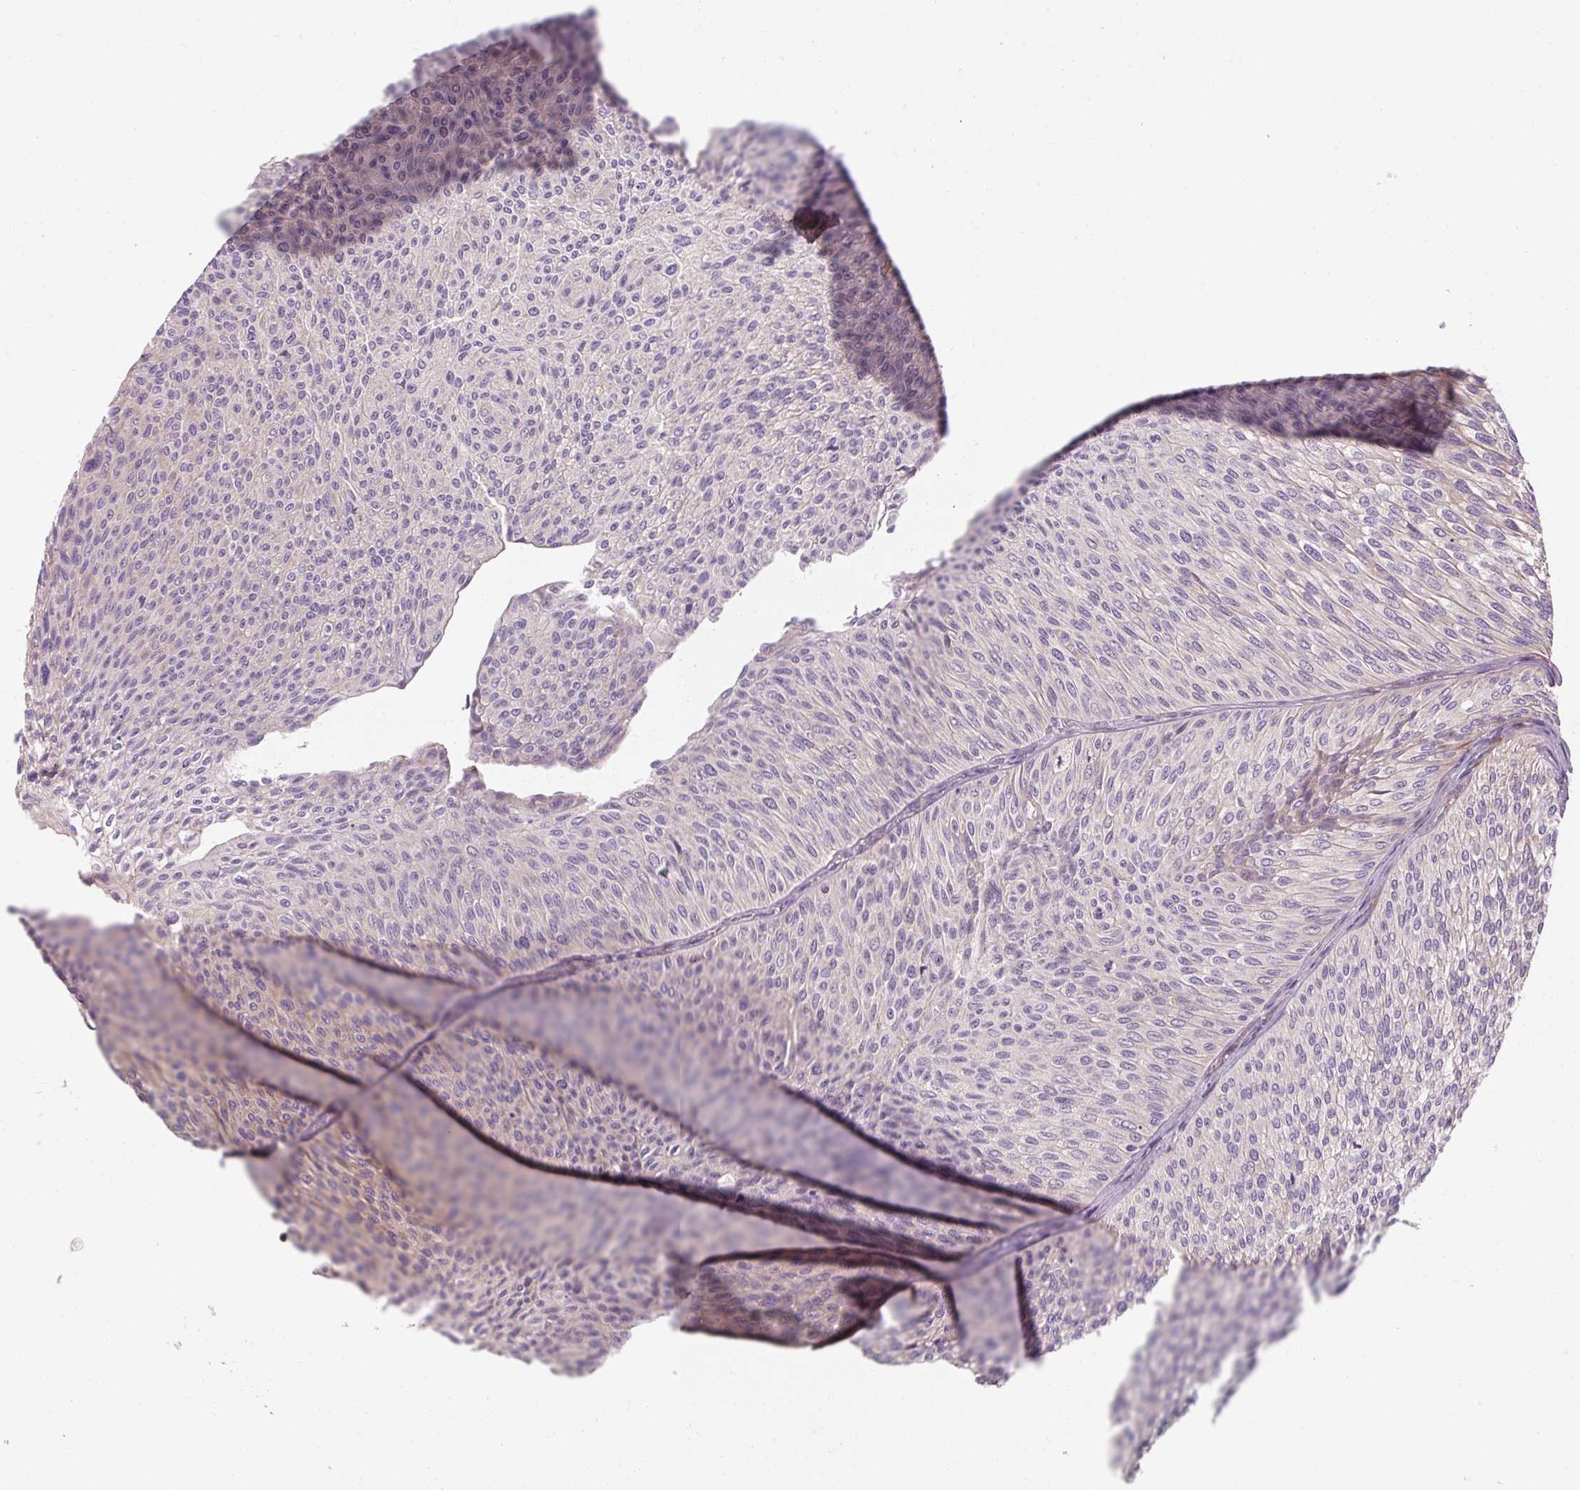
{"staining": {"intensity": "weak", "quantity": "<25%", "location": "cytoplasmic/membranous"}, "tissue": "urothelial cancer", "cell_type": "Tumor cells", "image_type": "cancer", "snomed": [{"axis": "morphology", "description": "Urothelial carcinoma, Low grade"}, {"axis": "topography", "description": "Urinary bladder"}], "caption": "Urothelial cancer stained for a protein using IHC demonstrates no staining tumor cells.", "gene": "PRSS48", "patient": {"sex": "male", "age": 91}}